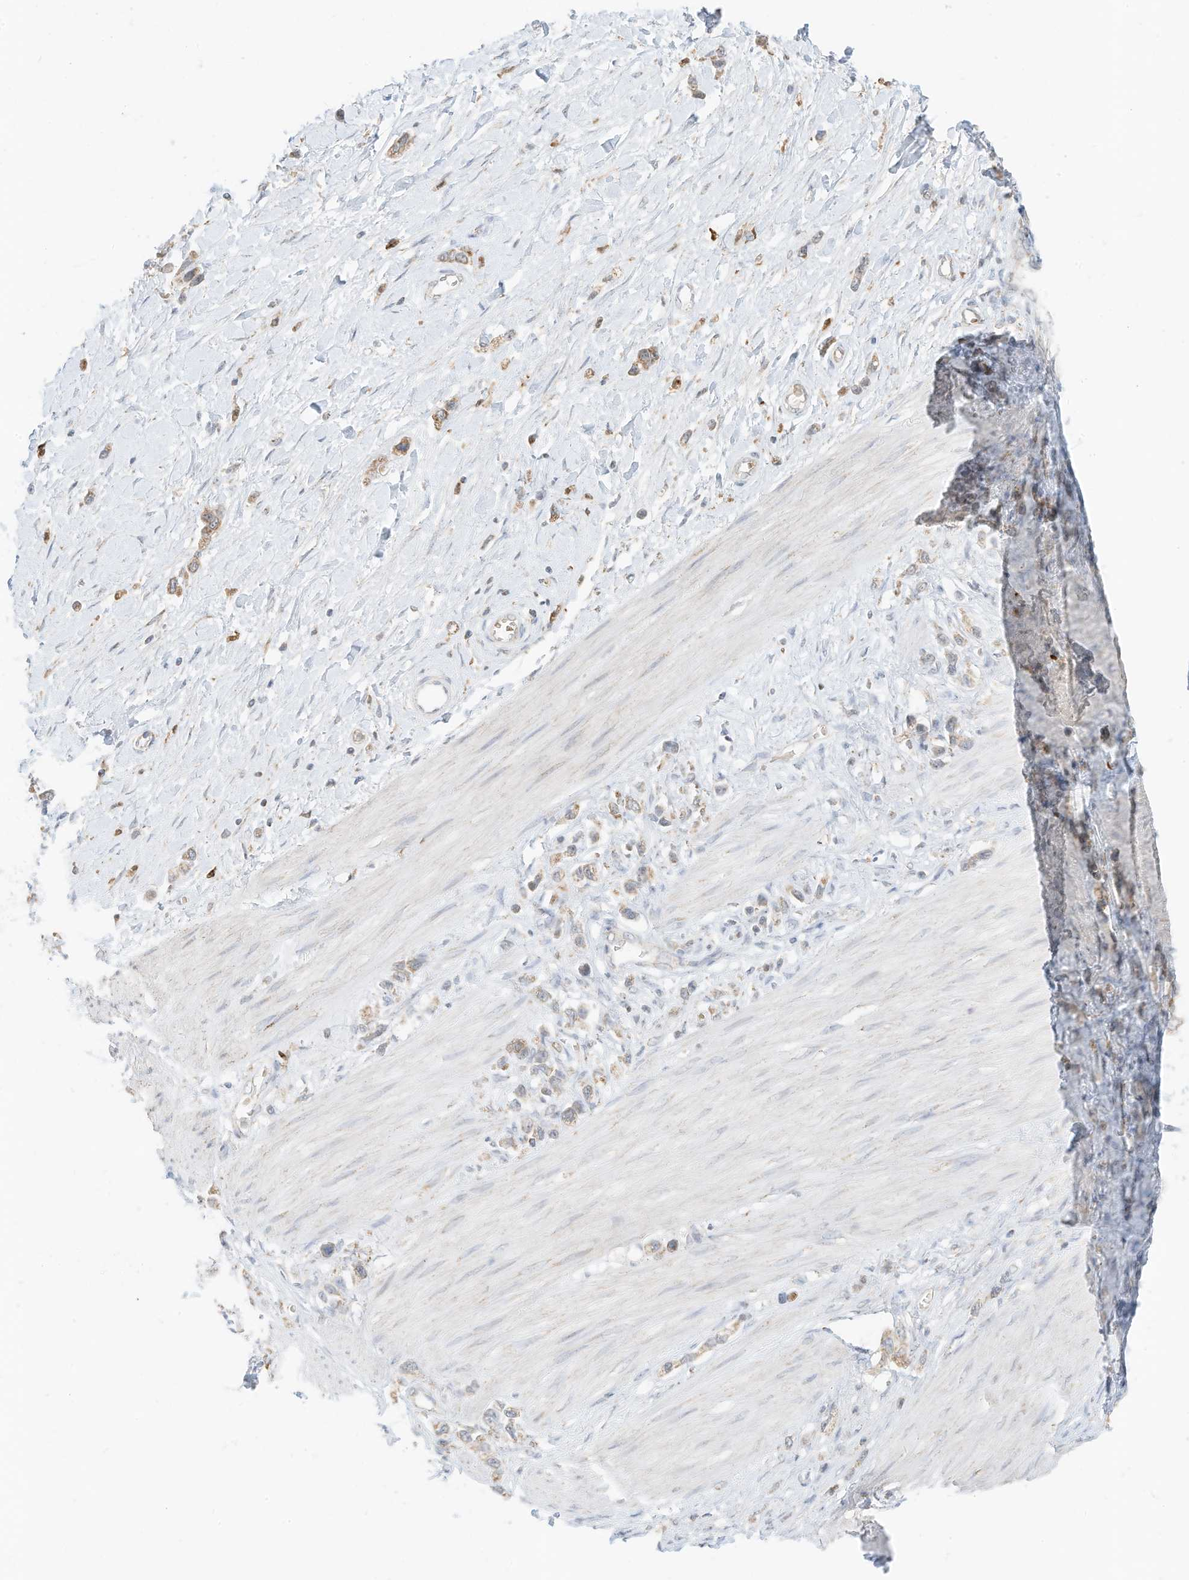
{"staining": {"intensity": "moderate", "quantity": "25%-75%", "location": "cytoplasmic/membranous"}, "tissue": "stomach cancer", "cell_type": "Tumor cells", "image_type": "cancer", "snomed": [{"axis": "morphology", "description": "Normal tissue, NOS"}, {"axis": "morphology", "description": "Adenocarcinoma, NOS"}, {"axis": "topography", "description": "Stomach, upper"}, {"axis": "topography", "description": "Stomach"}], "caption": "The micrograph reveals a brown stain indicating the presence of a protein in the cytoplasmic/membranous of tumor cells in stomach cancer (adenocarcinoma).", "gene": "MTUS2", "patient": {"sex": "female", "age": 65}}